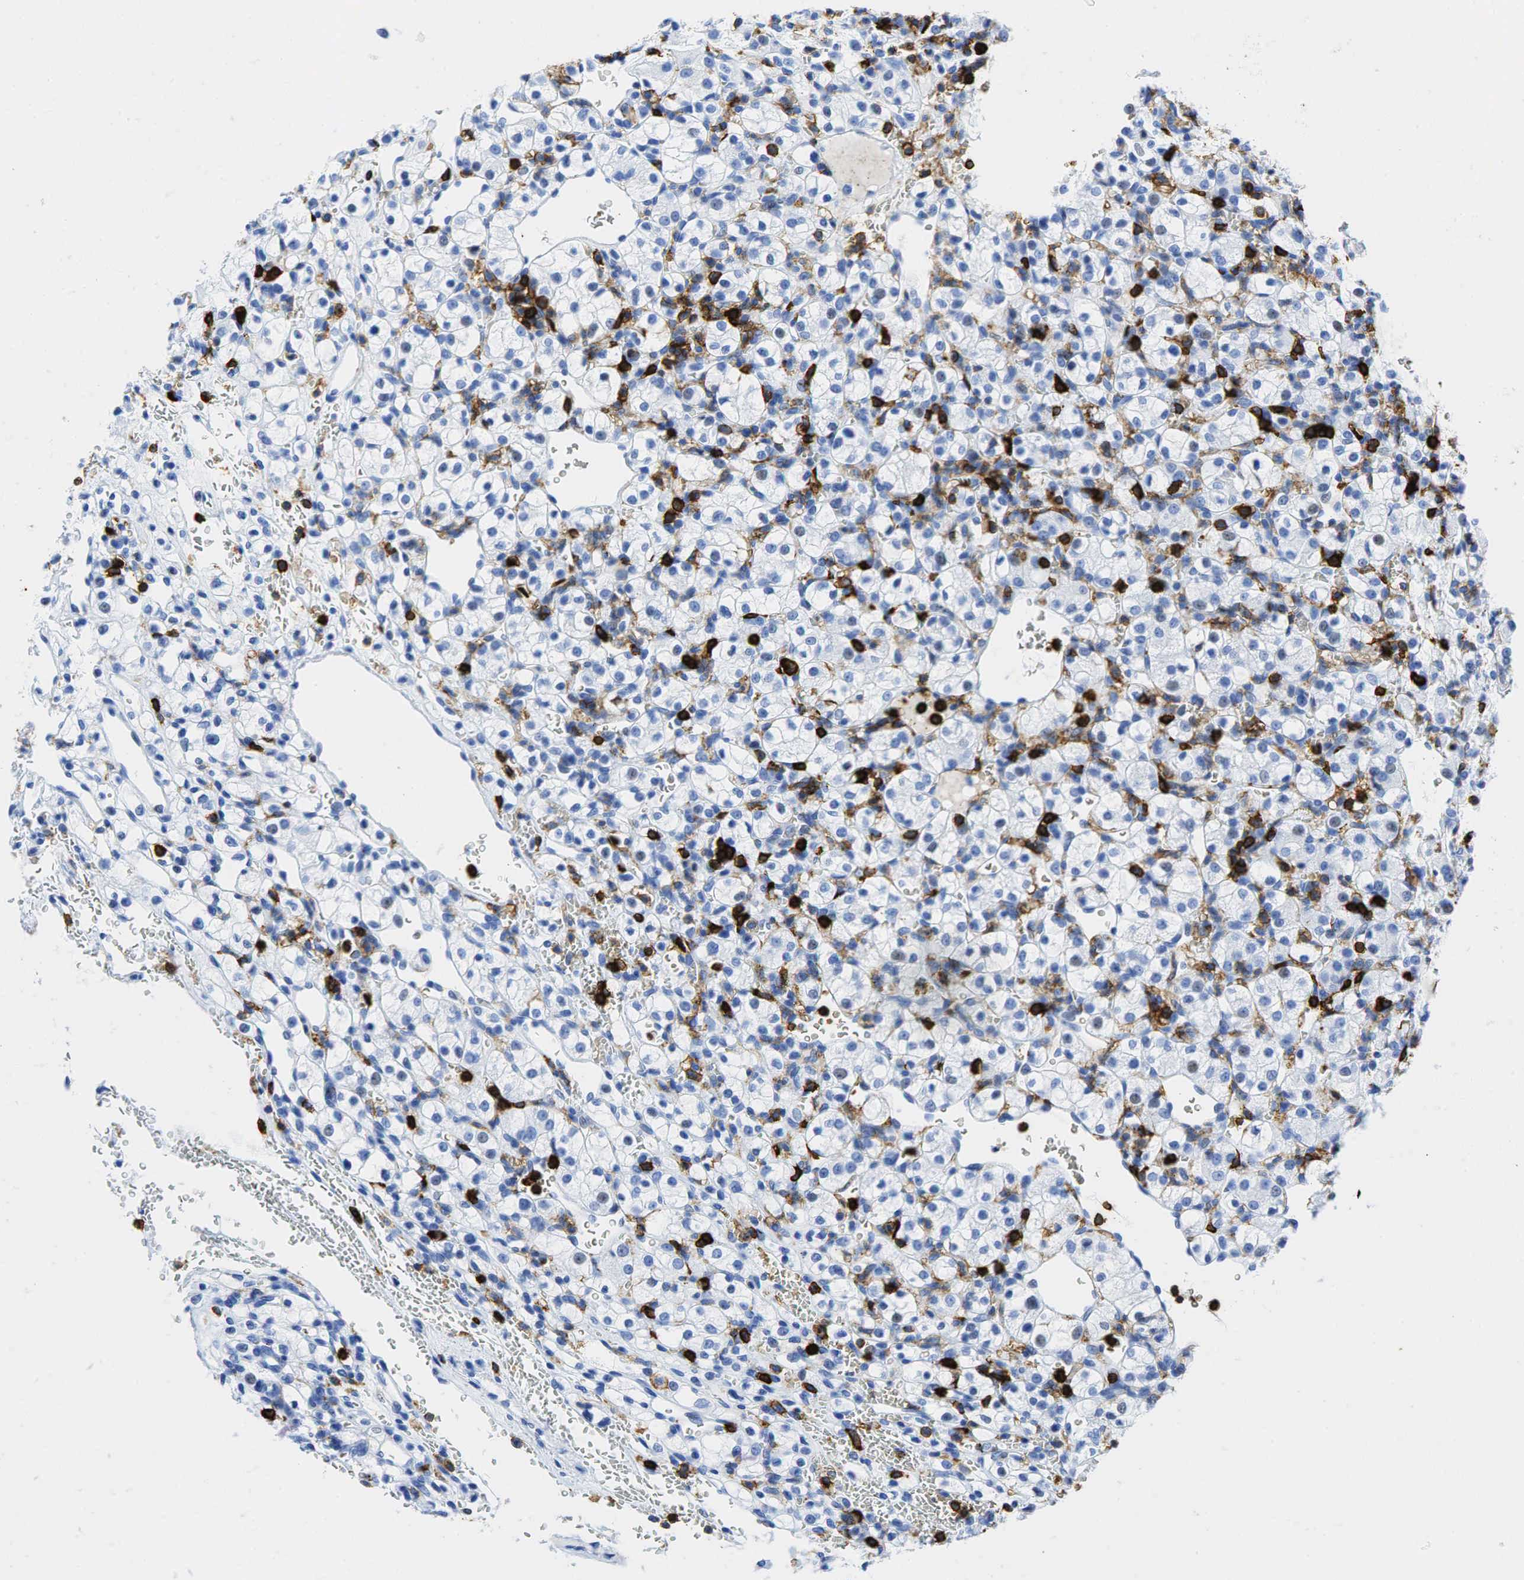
{"staining": {"intensity": "weak", "quantity": "<25%", "location": "nuclear"}, "tissue": "renal cancer", "cell_type": "Tumor cells", "image_type": "cancer", "snomed": [{"axis": "morphology", "description": "Adenocarcinoma, NOS"}, {"axis": "topography", "description": "Kidney"}], "caption": "Renal cancer stained for a protein using IHC shows no staining tumor cells.", "gene": "PTPRC", "patient": {"sex": "female", "age": 62}}